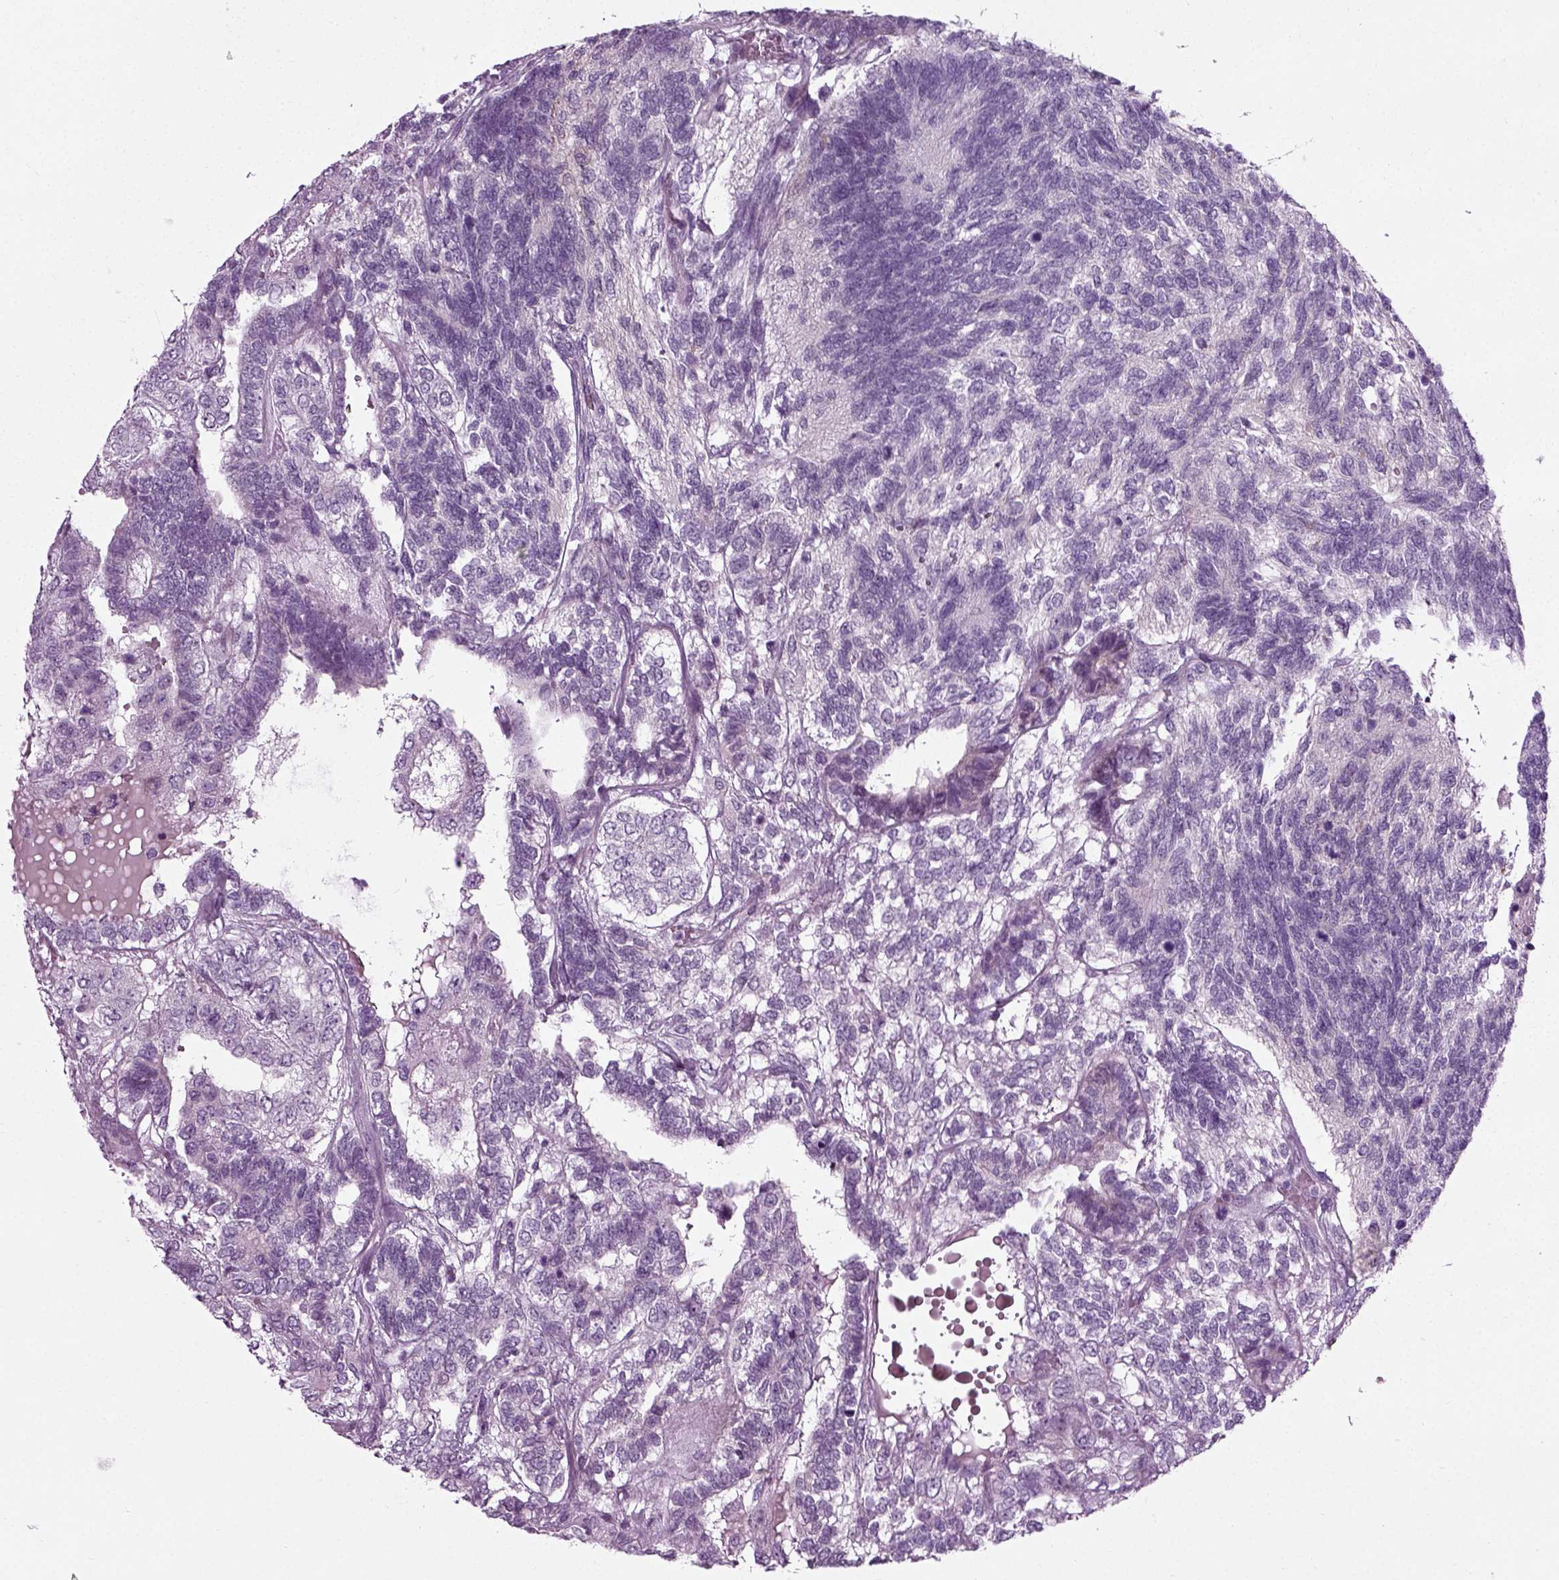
{"staining": {"intensity": "negative", "quantity": "none", "location": "none"}, "tissue": "testis cancer", "cell_type": "Tumor cells", "image_type": "cancer", "snomed": [{"axis": "morphology", "description": "Seminoma, NOS"}, {"axis": "morphology", "description": "Carcinoma, Embryonal, NOS"}, {"axis": "topography", "description": "Testis"}], "caption": "Testis embryonal carcinoma was stained to show a protein in brown. There is no significant positivity in tumor cells.", "gene": "SCG5", "patient": {"sex": "male", "age": 41}}